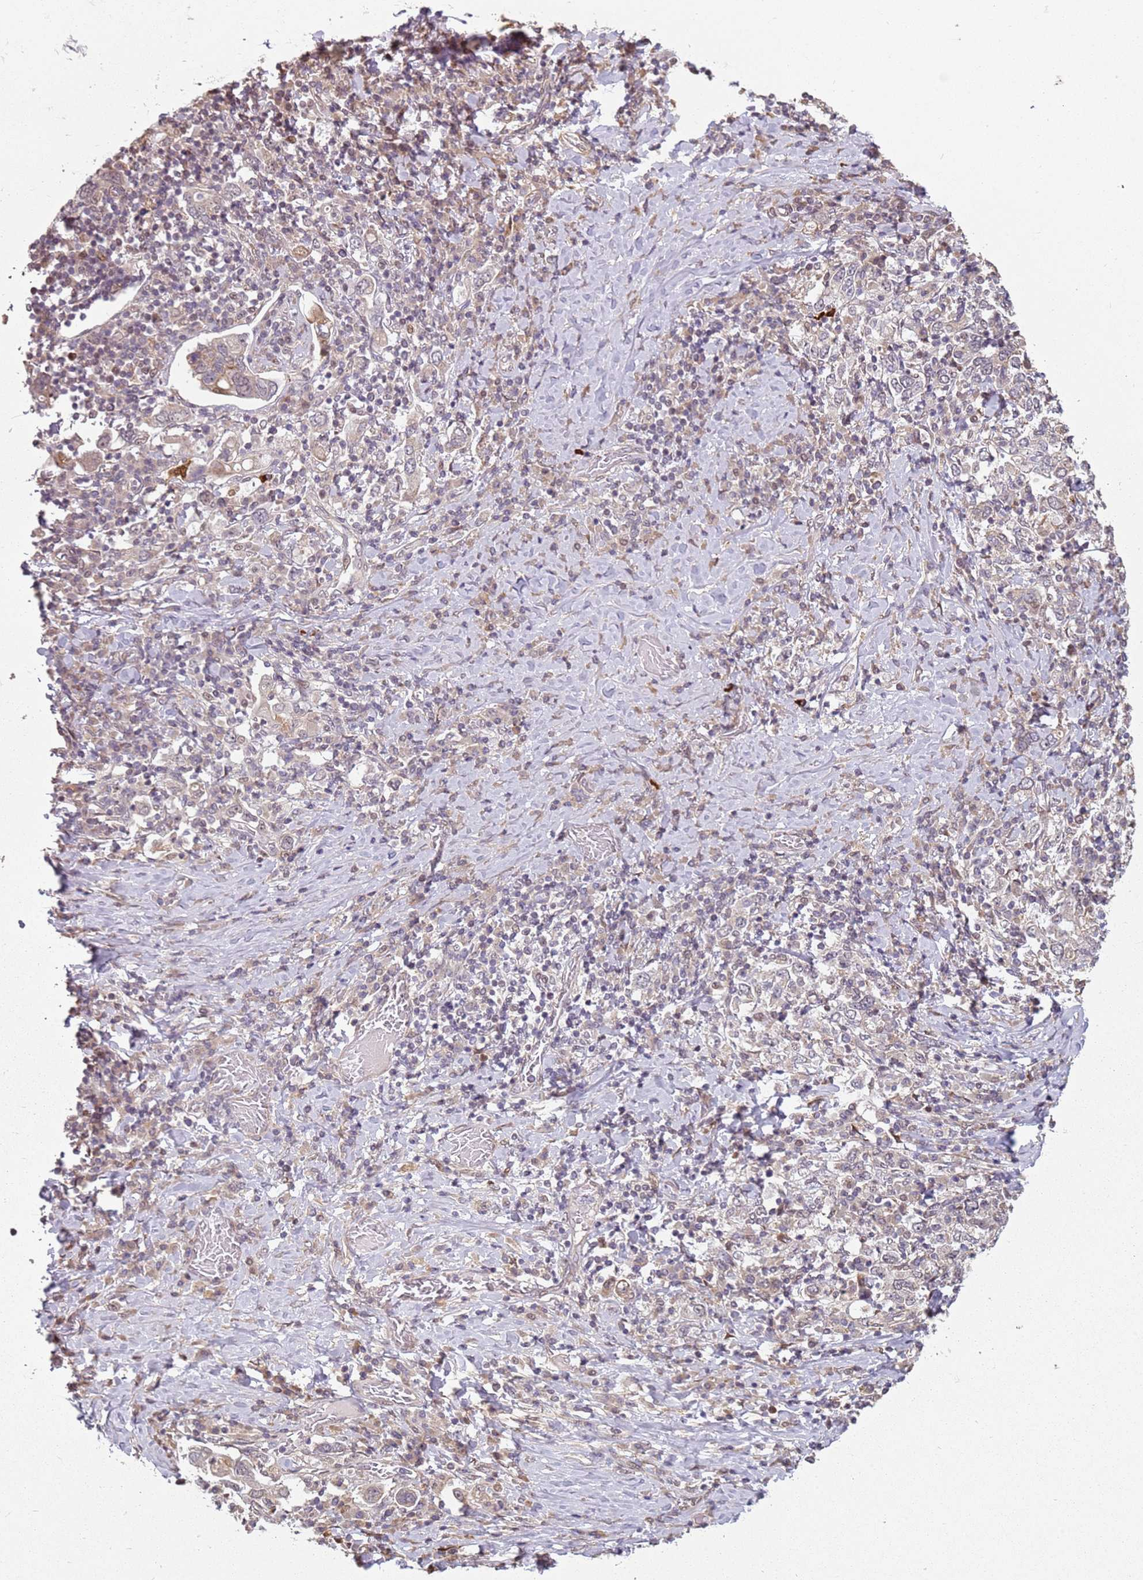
{"staining": {"intensity": "negative", "quantity": "none", "location": "none"}, "tissue": "stomach cancer", "cell_type": "Tumor cells", "image_type": "cancer", "snomed": [{"axis": "morphology", "description": "Adenocarcinoma, NOS"}, {"axis": "topography", "description": "Stomach, upper"}, {"axis": "topography", "description": "Stomach"}], "caption": "Stomach cancer stained for a protein using immunohistochemistry shows no expression tumor cells.", "gene": "CHURC1", "patient": {"sex": "male", "age": 62}}